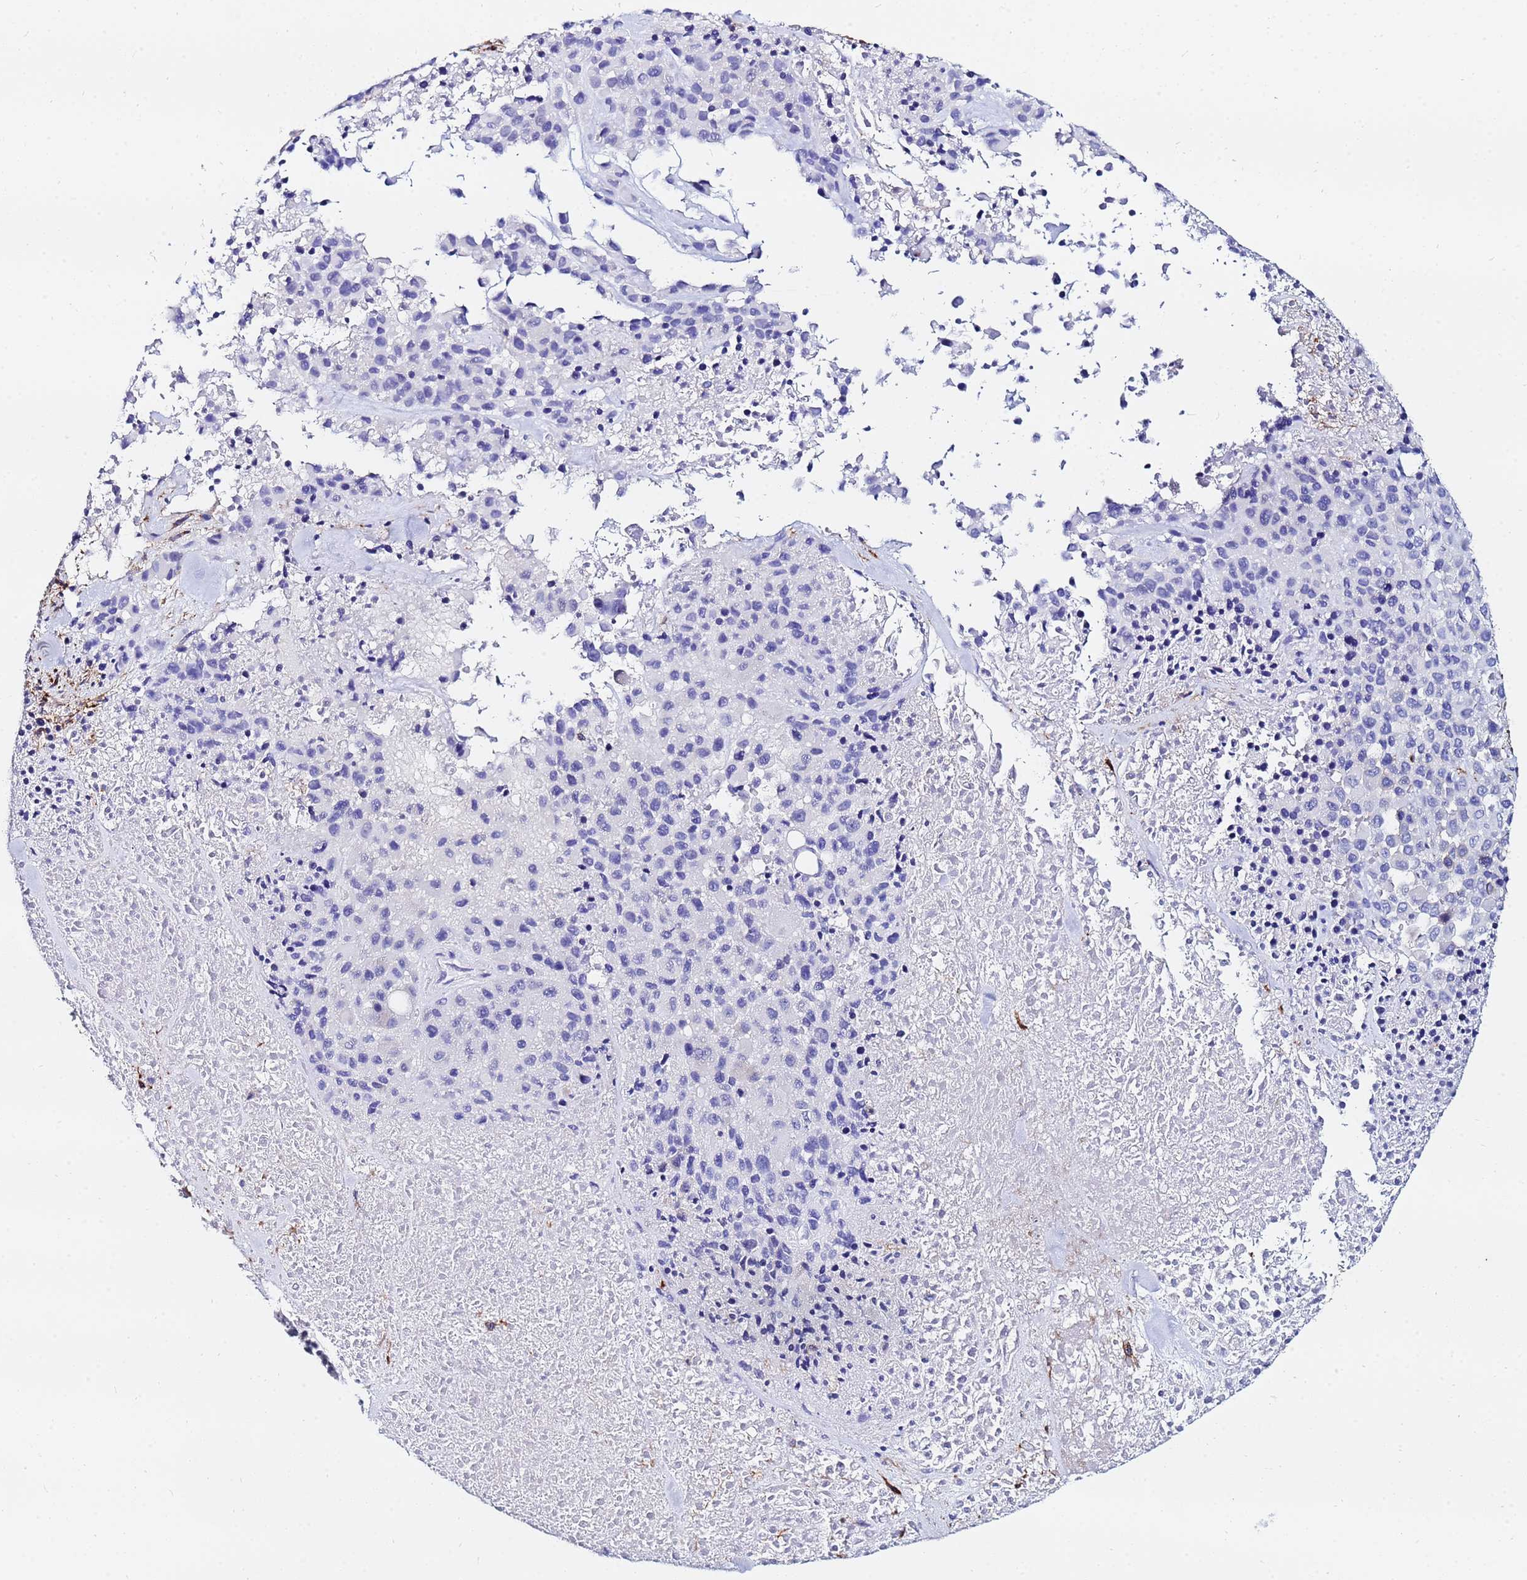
{"staining": {"intensity": "negative", "quantity": "none", "location": "none"}, "tissue": "melanoma", "cell_type": "Tumor cells", "image_type": "cancer", "snomed": [{"axis": "morphology", "description": "Malignant melanoma, Metastatic site"}, {"axis": "topography", "description": "Skin"}], "caption": "This is a photomicrograph of immunohistochemistry (IHC) staining of malignant melanoma (metastatic site), which shows no expression in tumor cells.", "gene": "BASP1", "patient": {"sex": "female", "age": 81}}